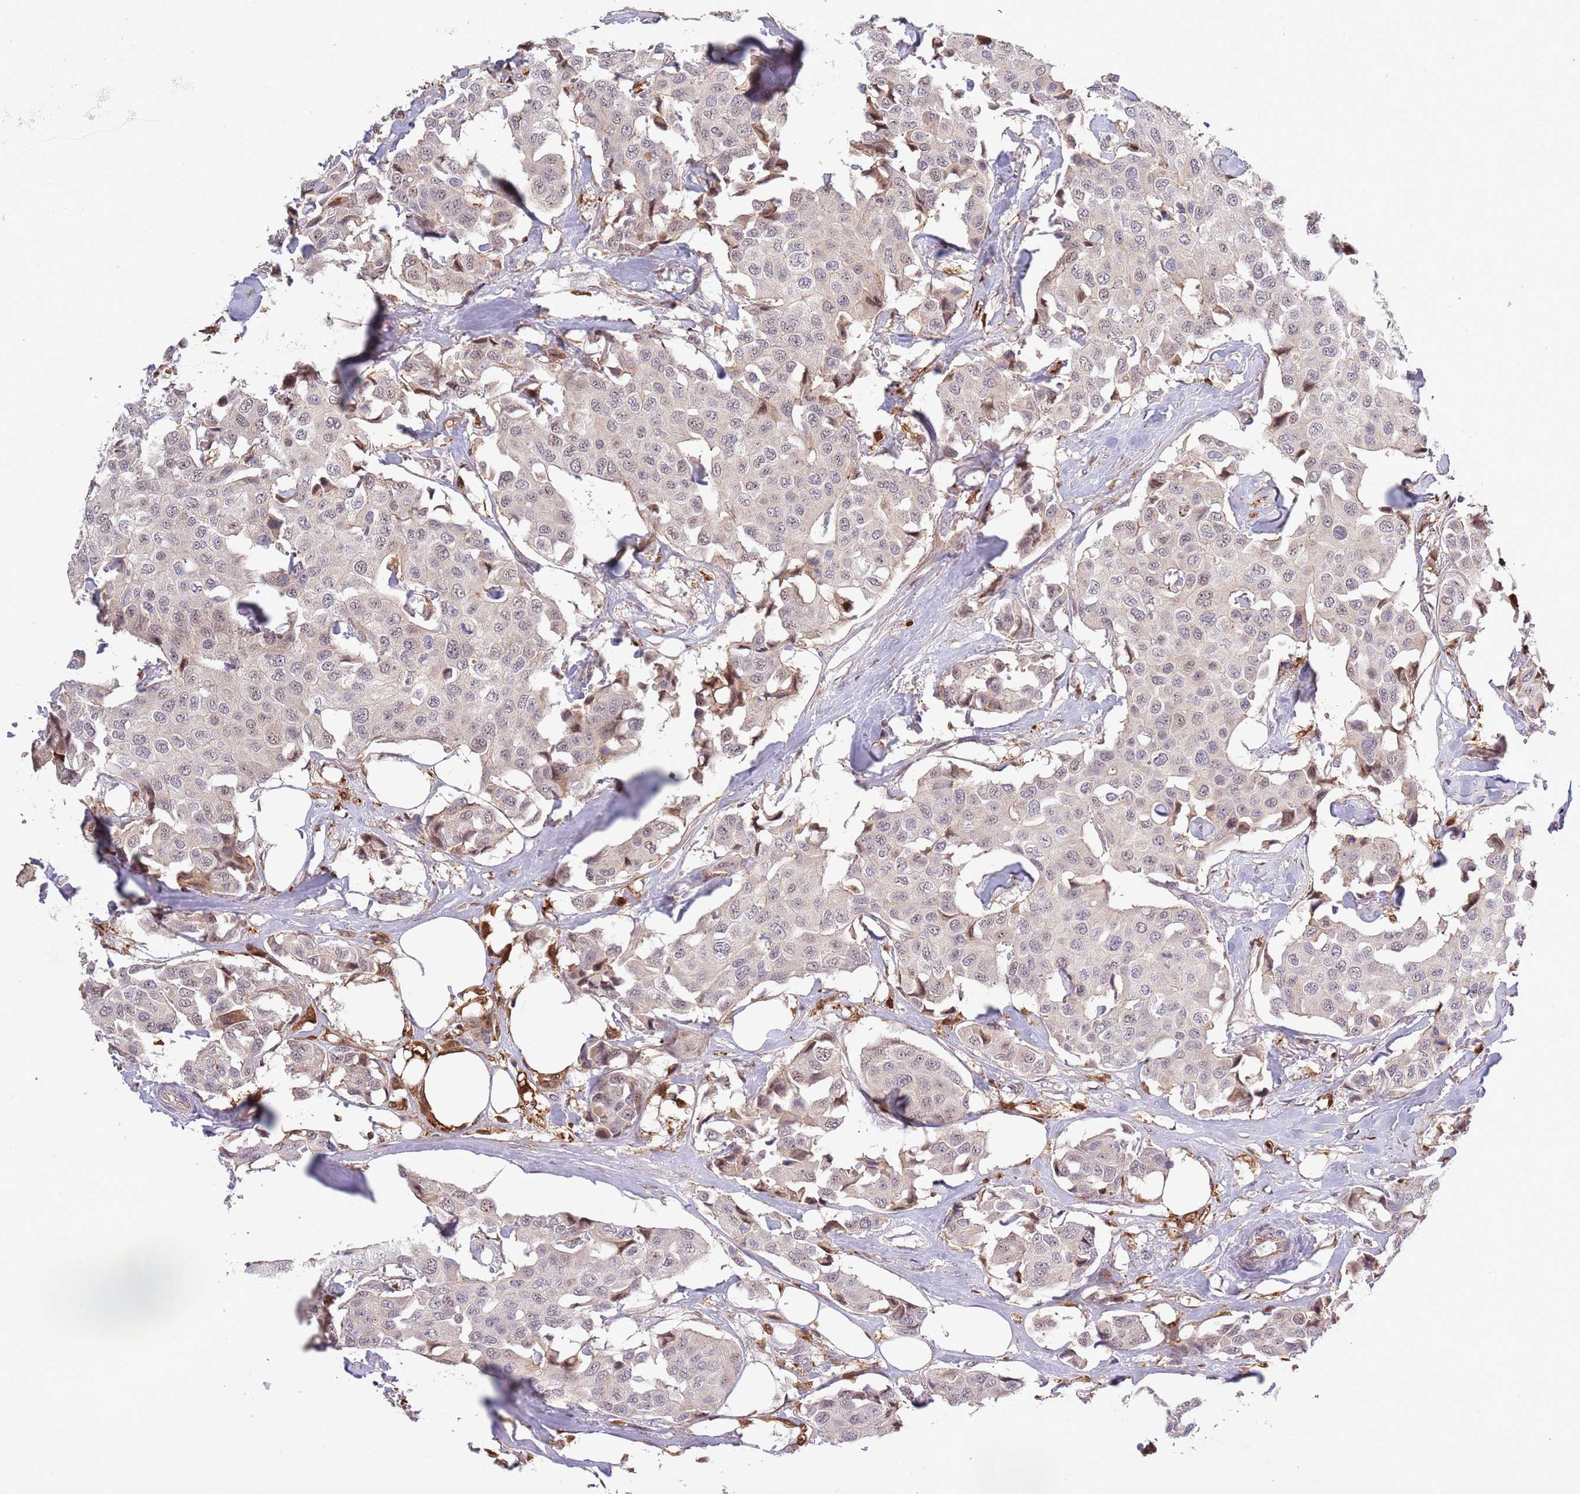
{"staining": {"intensity": "weak", "quantity": "25%-75%", "location": "nuclear"}, "tissue": "breast cancer", "cell_type": "Tumor cells", "image_type": "cancer", "snomed": [{"axis": "morphology", "description": "Duct carcinoma"}, {"axis": "topography", "description": "Breast"}], "caption": "Weak nuclear positivity is seen in about 25%-75% of tumor cells in breast cancer.", "gene": "CCNJL", "patient": {"sex": "female", "age": 80}}